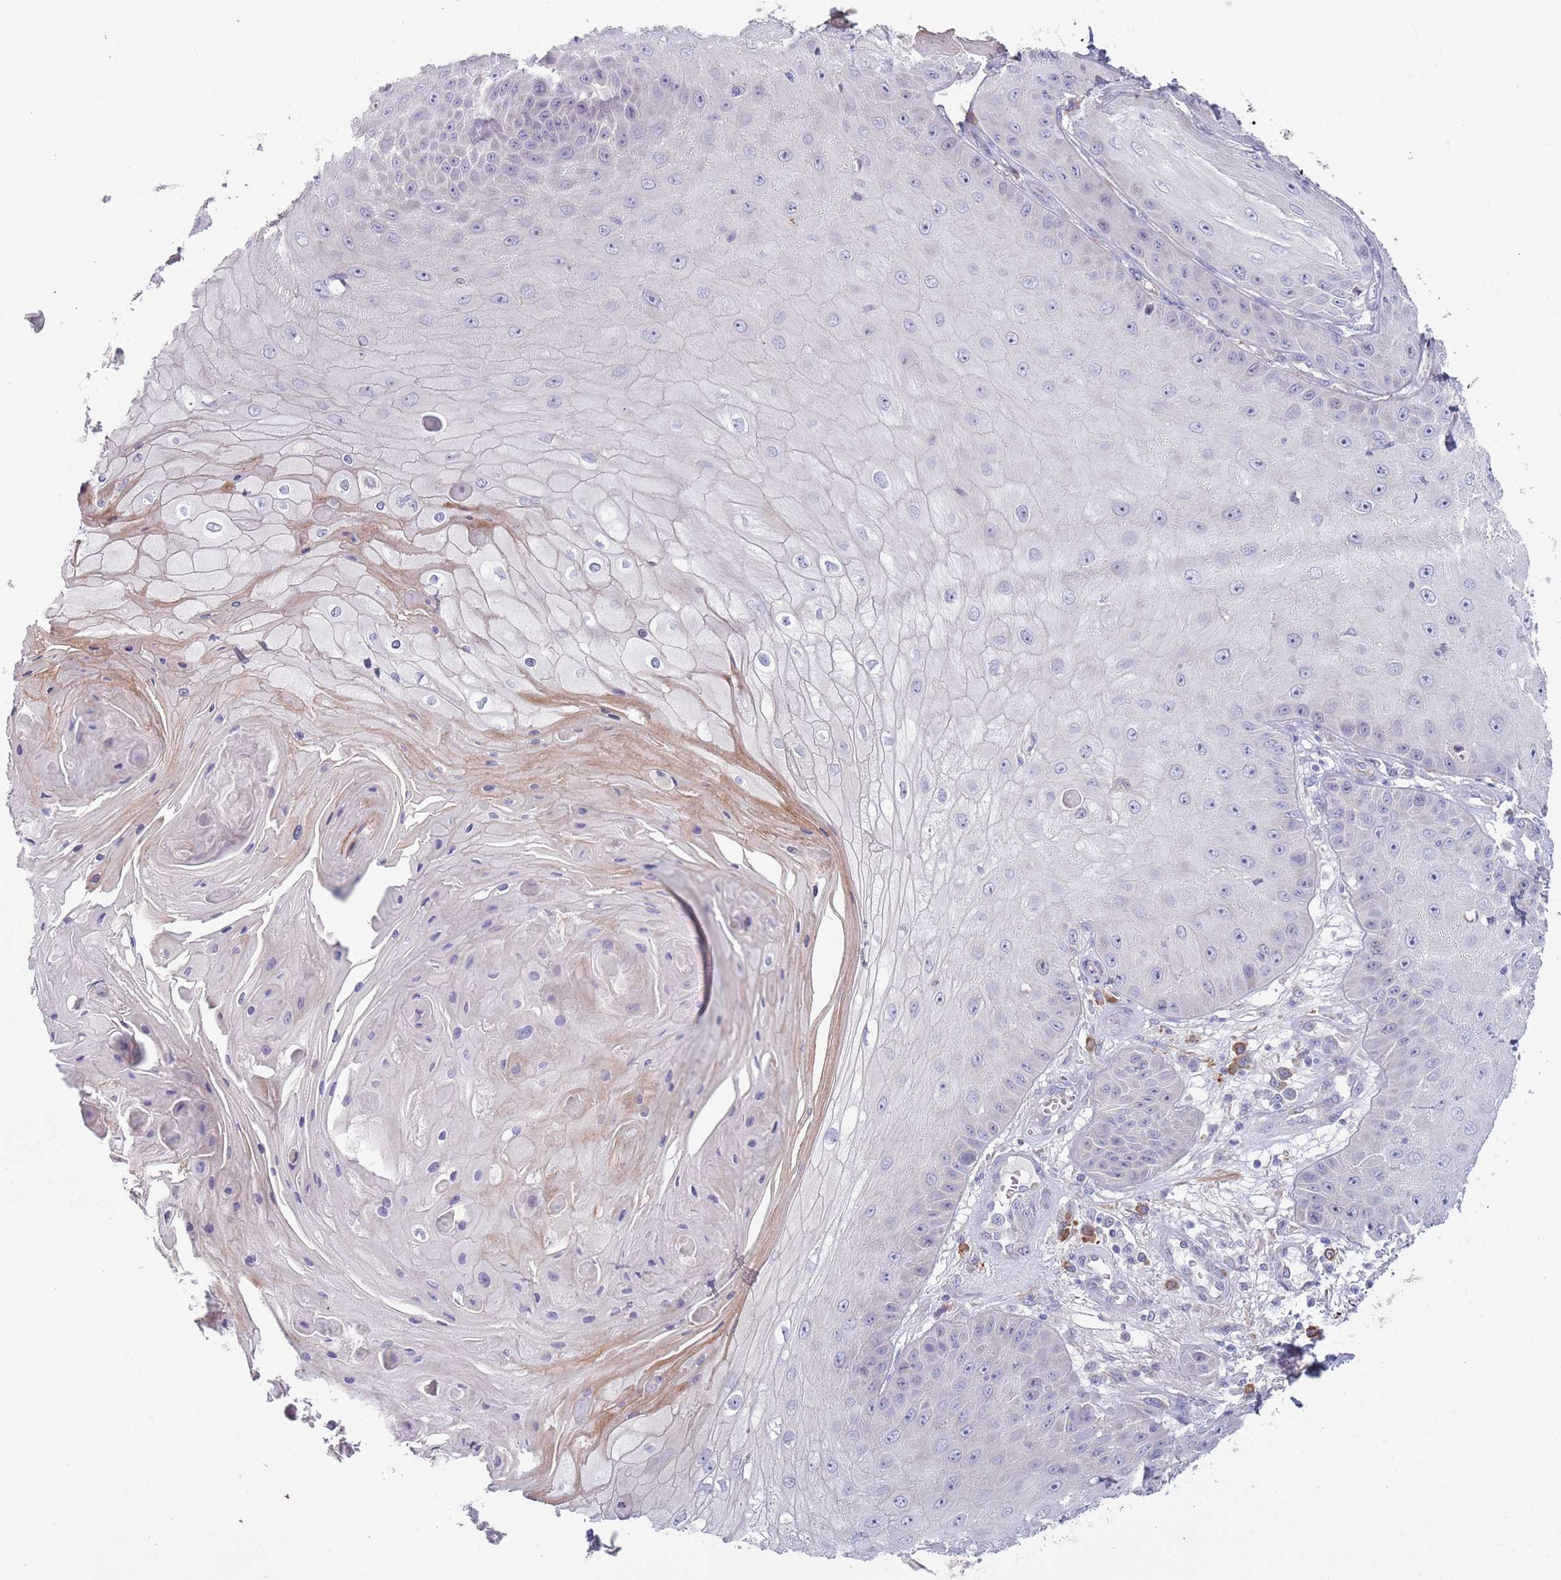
{"staining": {"intensity": "weak", "quantity": "<25%", "location": "cytoplasmic/membranous"}, "tissue": "skin cancer", "cell_type": "Tumor cells", "image_type": "cancer", "snomed": [{"axis": "morphology", "description": "Squamous cell carcinoma, NOS"}, {"axis": "topography", "description": "Skin"}], "caption": "The image demonstrates no significant positivity in tumor cells of skin squamous cell carcinoma.", "gene": "LTB", "patient": {"sex": "male", "age": 70}}